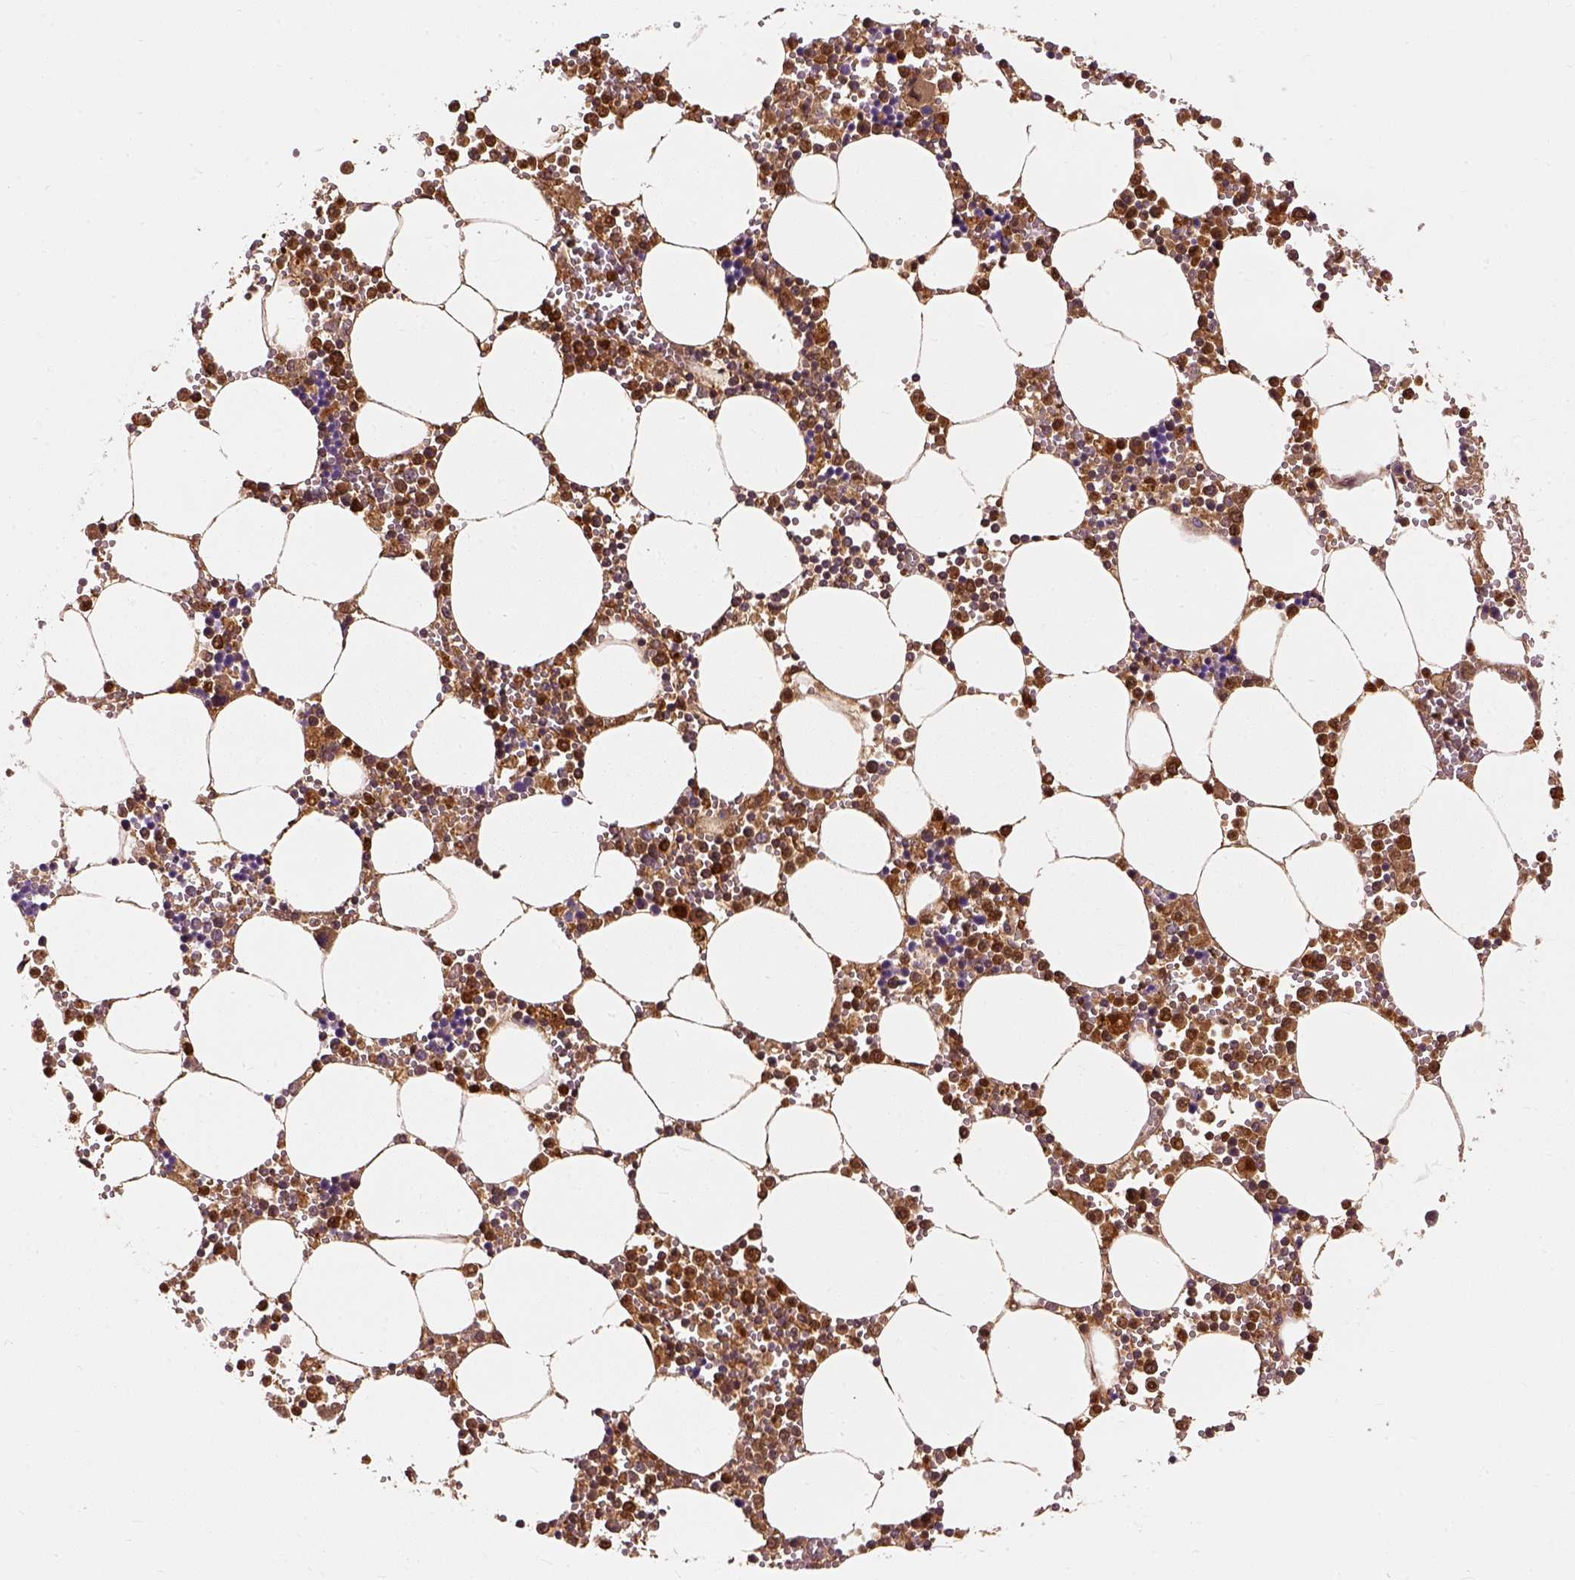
{"staining": {"intensity": "strong", "quantity": "25%-75%", "location": "cytoplasmic/membranous,nuclear"}, "tissue": "bone marrow", "cell_type": "Hematopoietic cells", "image_type": "normal", "snomed": [{"axis": "morphology", "description": "Normal tissue, NOS"}, {"axis": "topography", "description": "Bone marrow"}], "caption": "Hematopoietic cells exhibit high levels of strong cytoplasmic/membranous,nuclear staining in approximately 25%-75% of cells in benign bone marrow.", "gene": "GPI", "patient": {"sex": "male", "age": 54}}